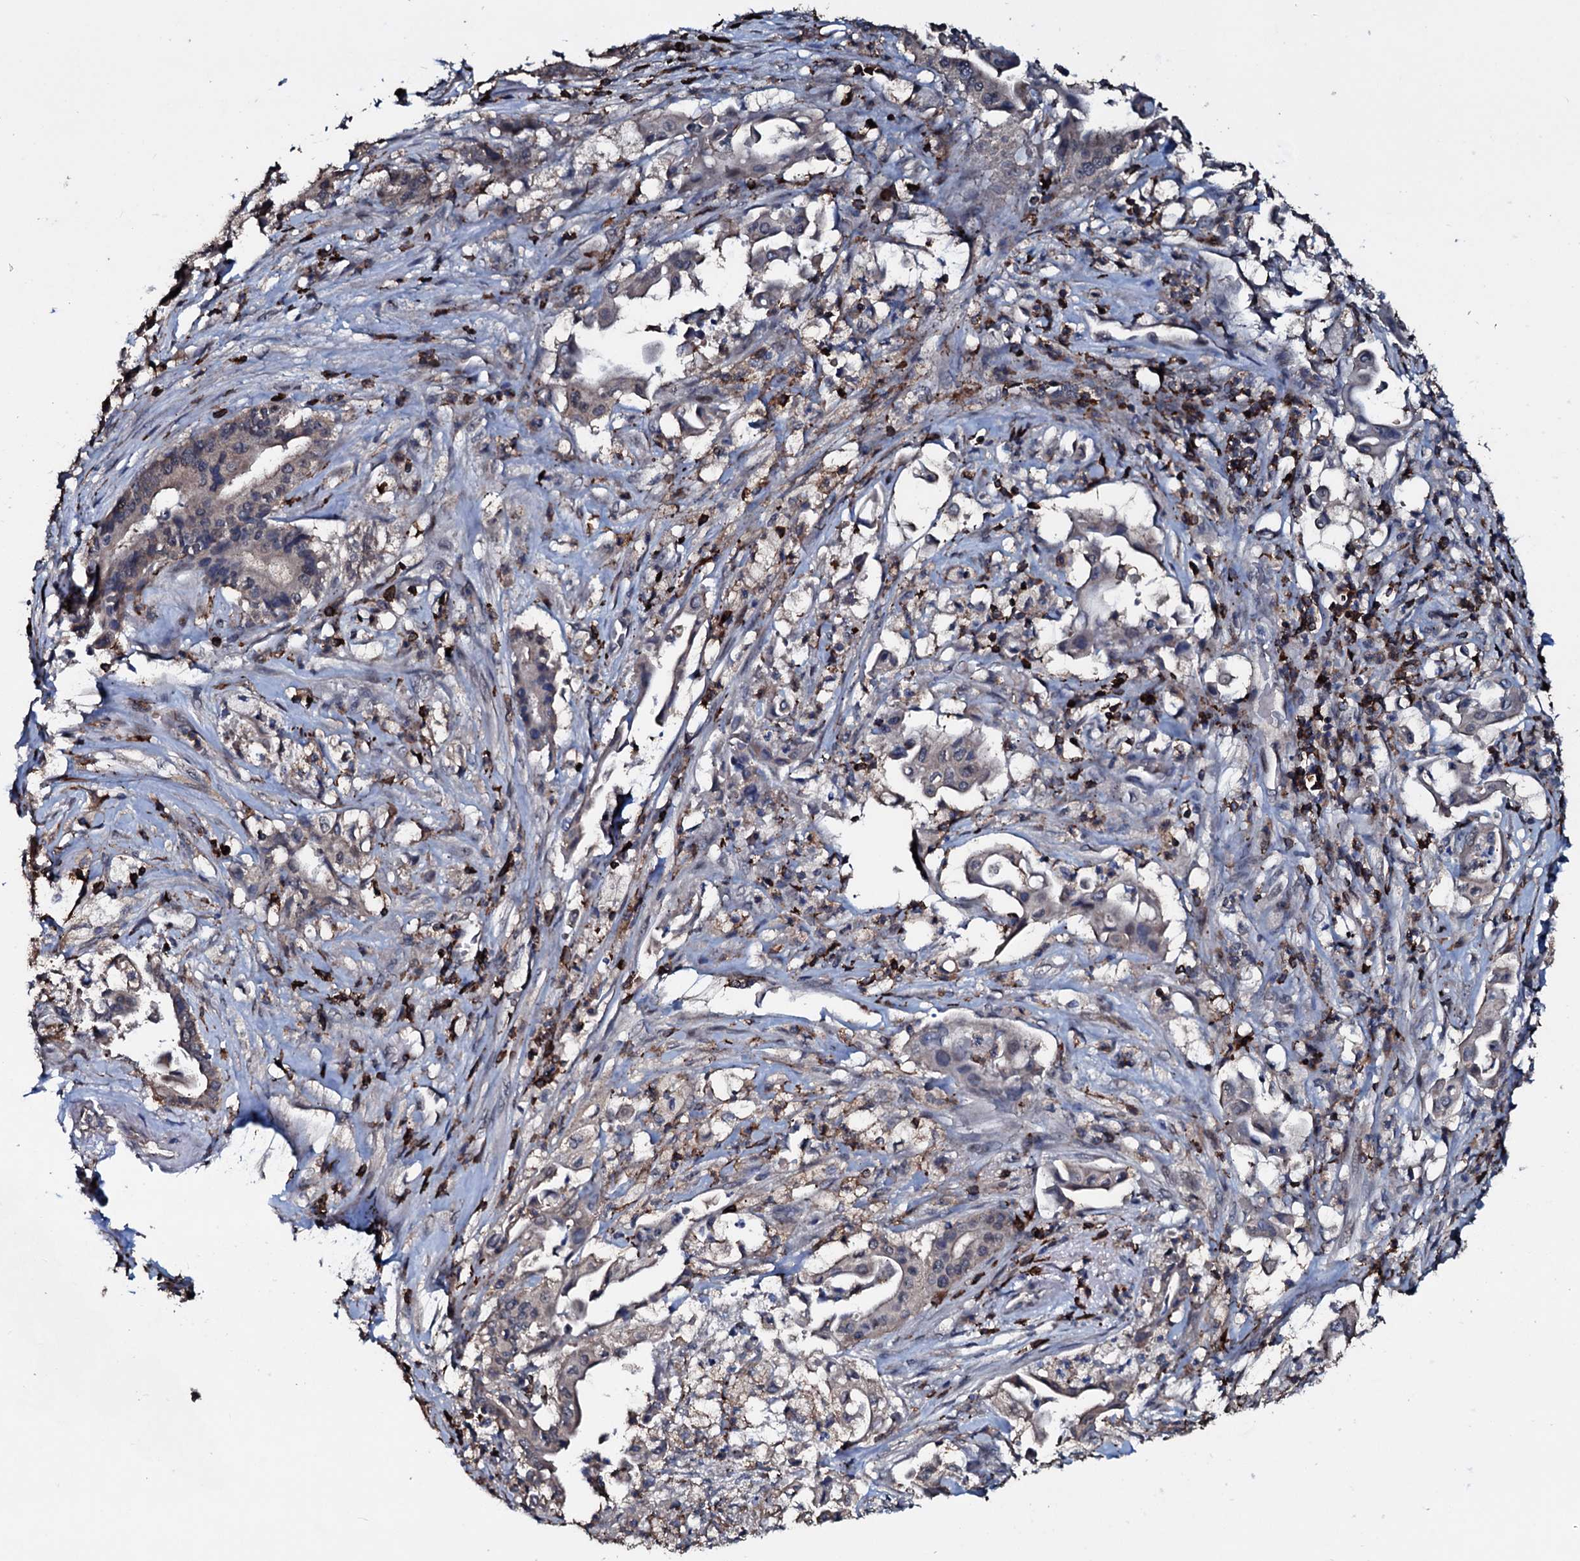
{"staining": {"intensity": "weak", "quantity": "<25%", "location": "cytoplasmic/membranous"}, "tissue": "pancreatic cancer", "cell_type": "Tumor cells", "image_type": "cancer", "snomed": [{"axis": "morphology", "description": "Adenocarcinoma, NOS"}, {"axis": "topography", "description": "Pancreas"}], "caption": "Adenocarcinoma (pancreatic) stained for a protein using immunohistochemistry demonstrates no positivity tumor cells.", "gene": "OGFOD2", "patient": {"sex": "female", "age": 77}}